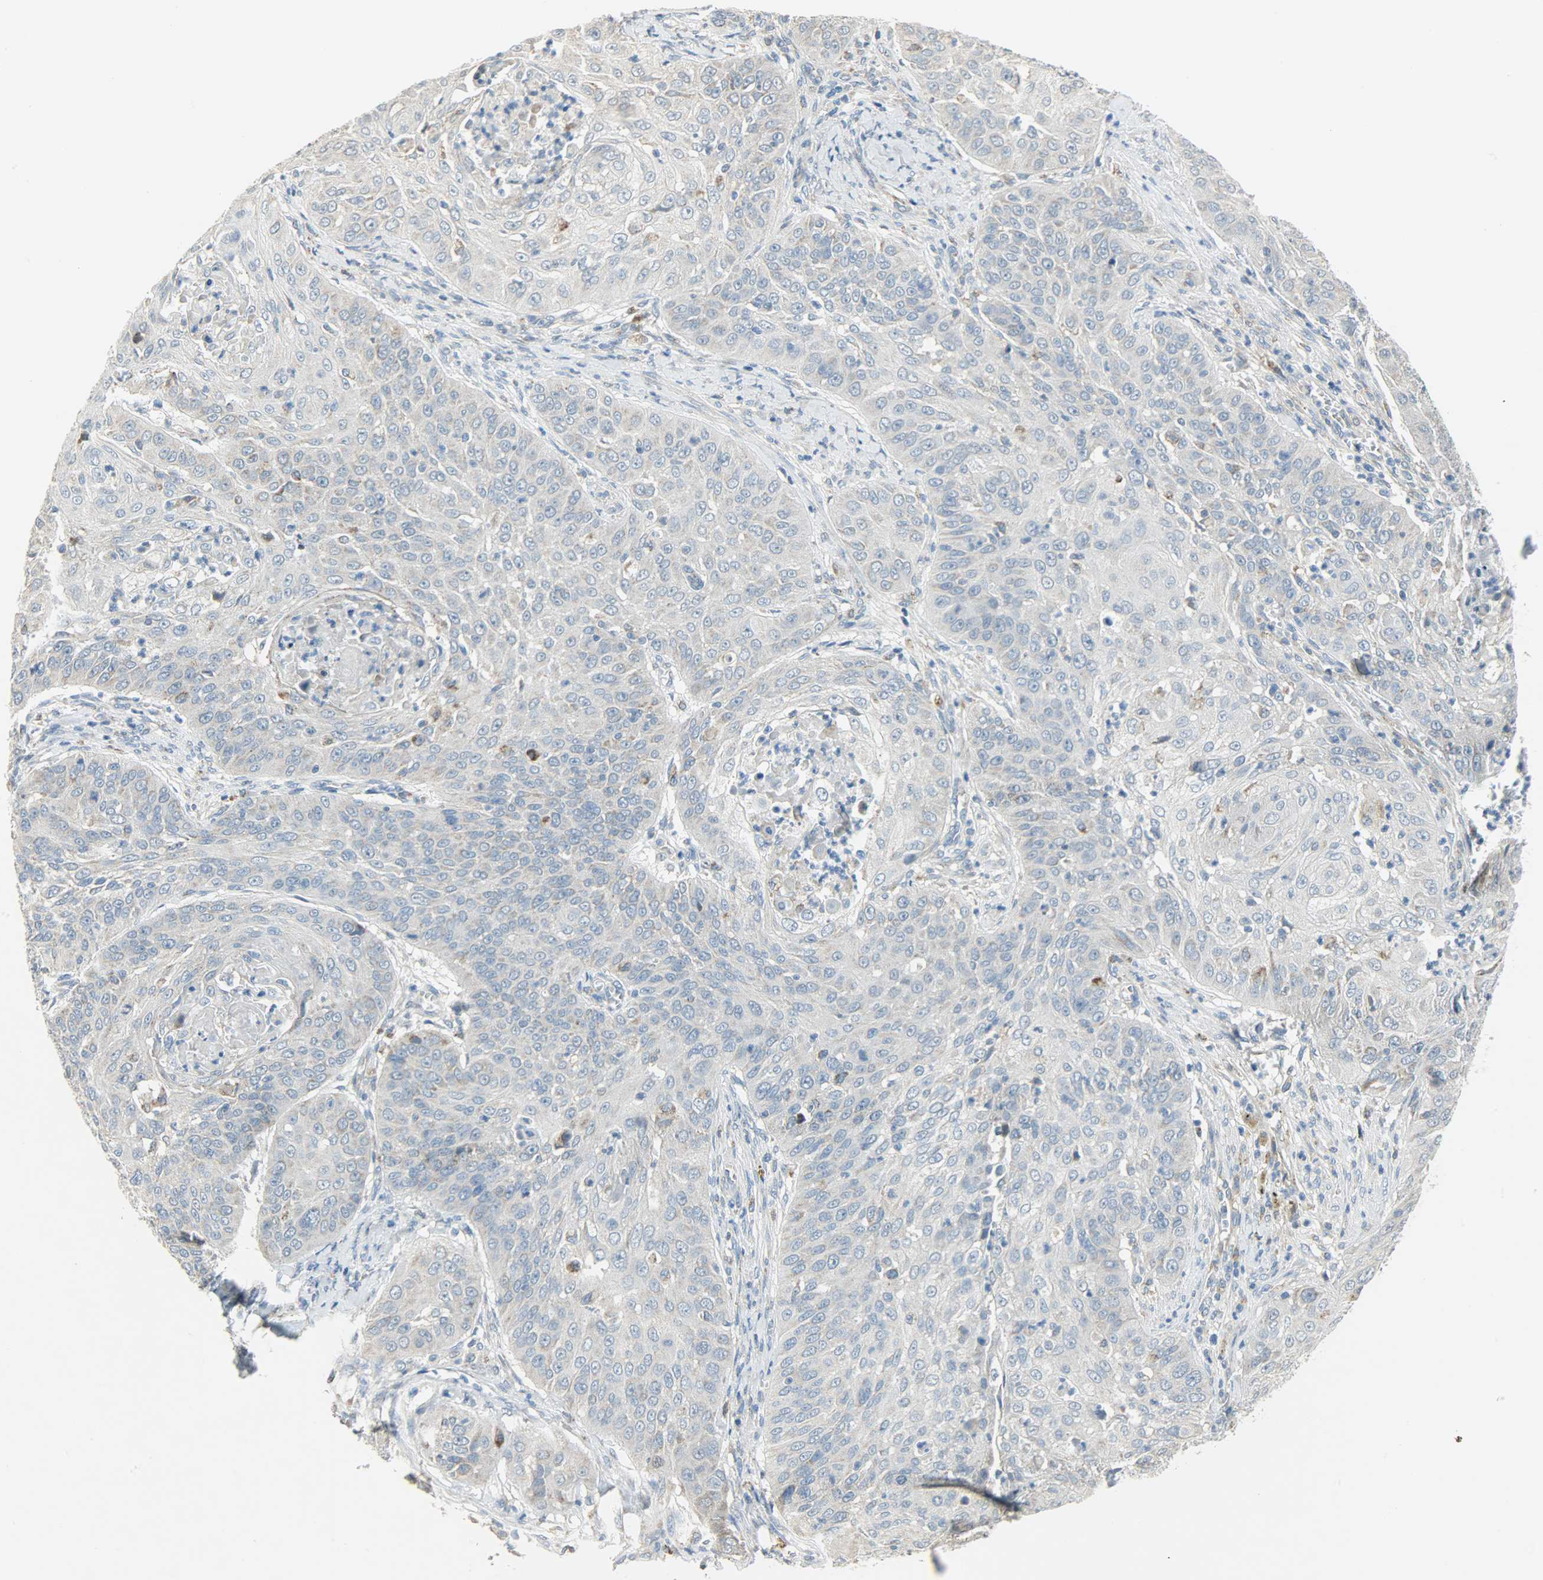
{"staining": {"intensity": "negative", "quantity": "none", "location": "none"}, "tissue": "cervical cancer", "cell_type": "Tumor cells", "image_type": "cancer", "snomed": [{"axis": "morphology", "description": "Squamous cell carcinoma, NOS"}, {"axis": "topography", "description": "Cervix"}], "caption": "Protein analysis of cervical cancer (squamous cell carcinoma) exhibits no significant positivity in tumor cells. (DAB IHC with hematoxylin counter stain).", "gene": "PPP1R1B", "patient": {"sex": "female", "age": 64}}